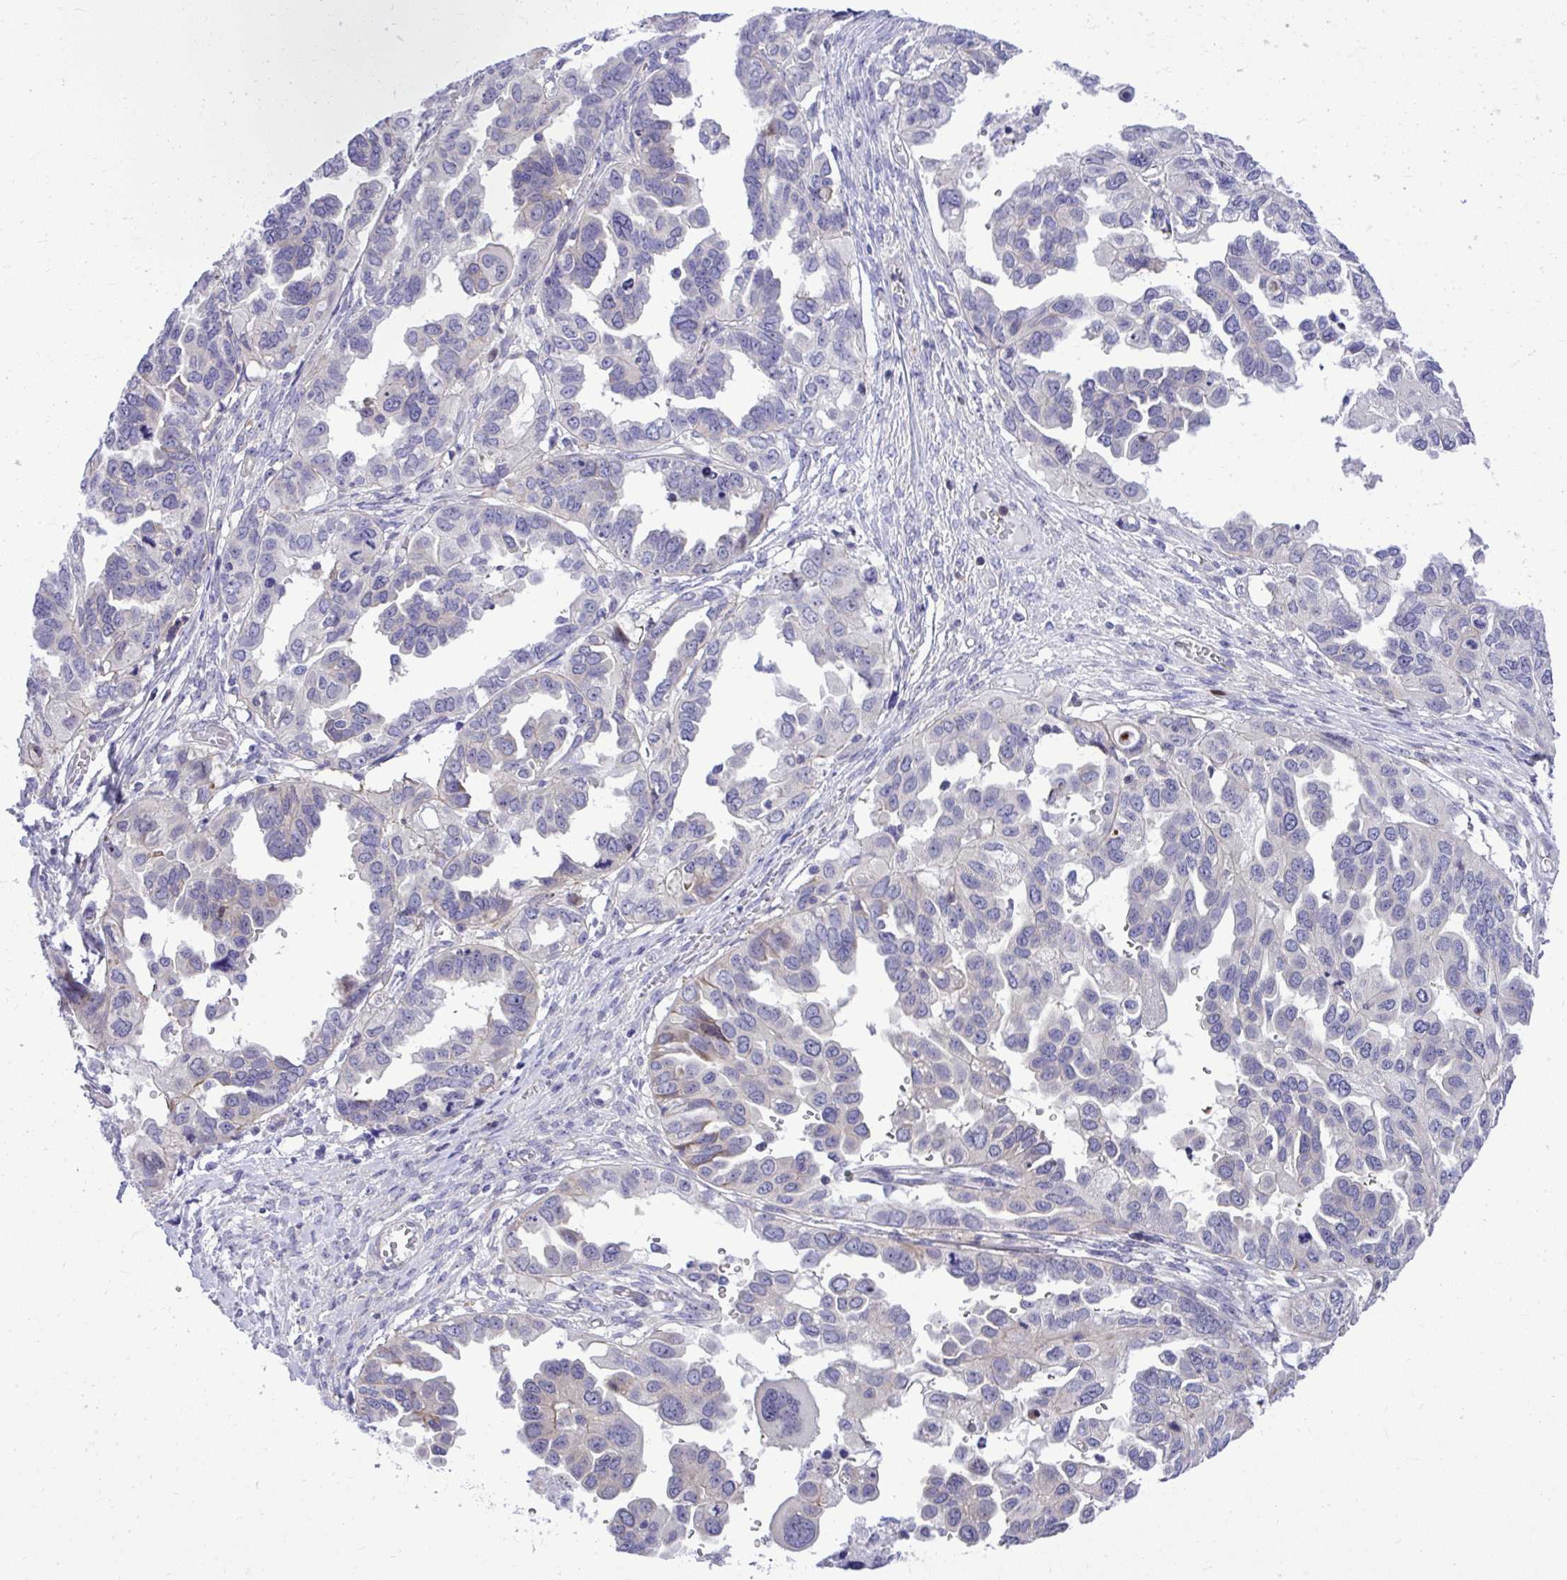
{"staining": {"intensity": "negative", "quantity": "none", "location": "none"}, "tissue": "ovarian cancer", "cell_type": "Tumor cells", "image_type": "cancer", "snomed": [{"axis": "morphology", "description": "Cystadenocarcinoma, serous, NOS"}, {"axis": "topography", "description": "Ovary"}], "caption": "Ovarian cancer (serous cystadenocarcinoma) stained for a protein using immunohistochemistry (IHC) exhibits no positivity tumor cells.", "gene": "GRK4", "patient": {"sex": "female", "age": 53}}